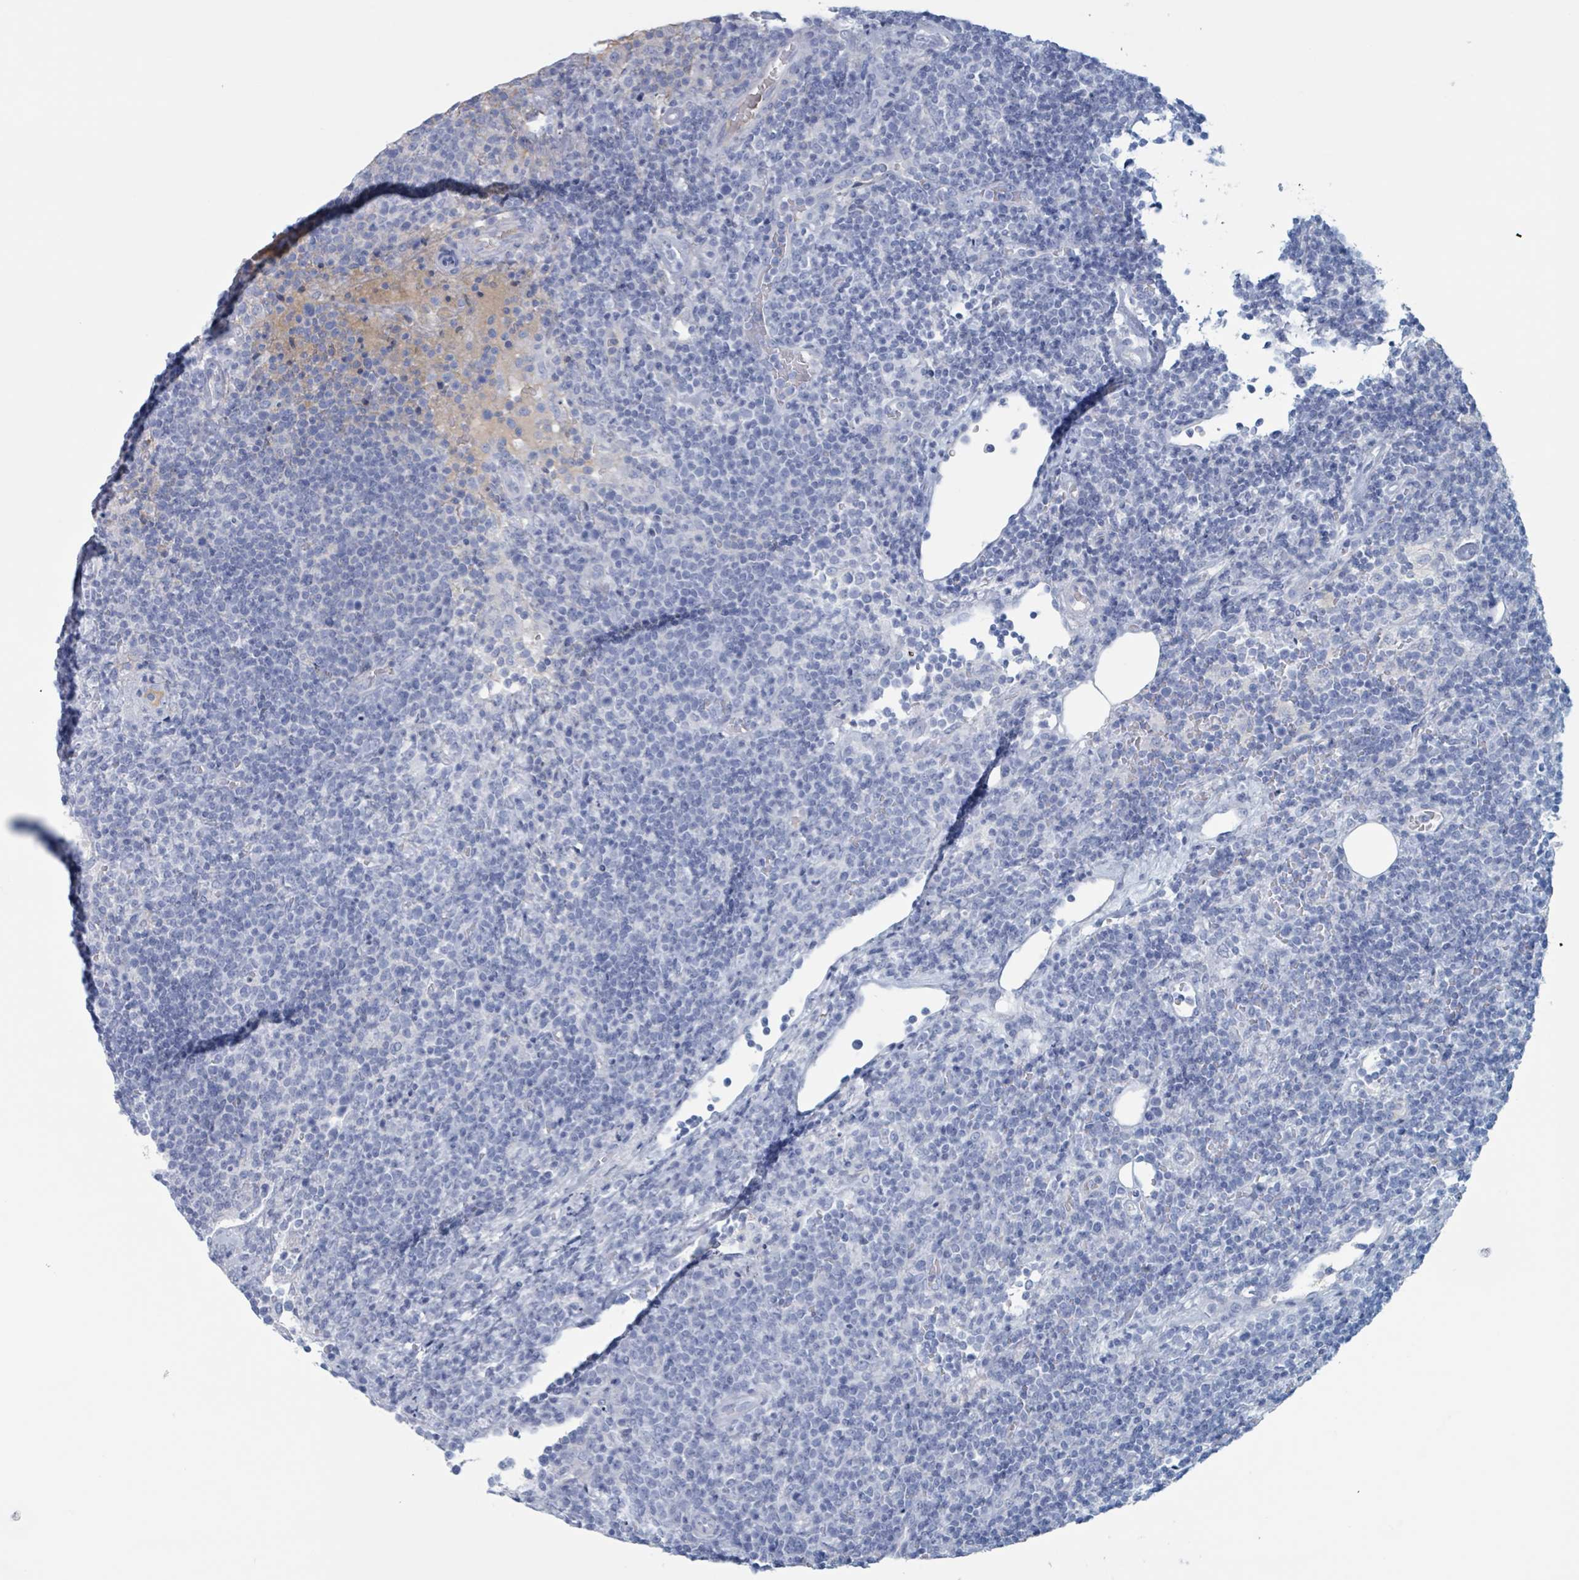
{"staining": {"intensity": "negative", "quantity": "none", "location": "none"}, "tissue": "lymphoma", "cell_type": "Tumor cells", "image_type": "cancer", "snomed": [{"axis": "morphology", "description": "Malignant lymphoma, non-Hodgkin's type, High grade"}, {"axis": "topography", "description": "Lymph node"}], "caption": "Immunohistochemical staining of malignant lymphoma, non-Hodgkin's type (high-grade) reveals no significant staining in tumor cells.", "gene": "KLK4", "patient": {"sex": "male", "age": 61}}